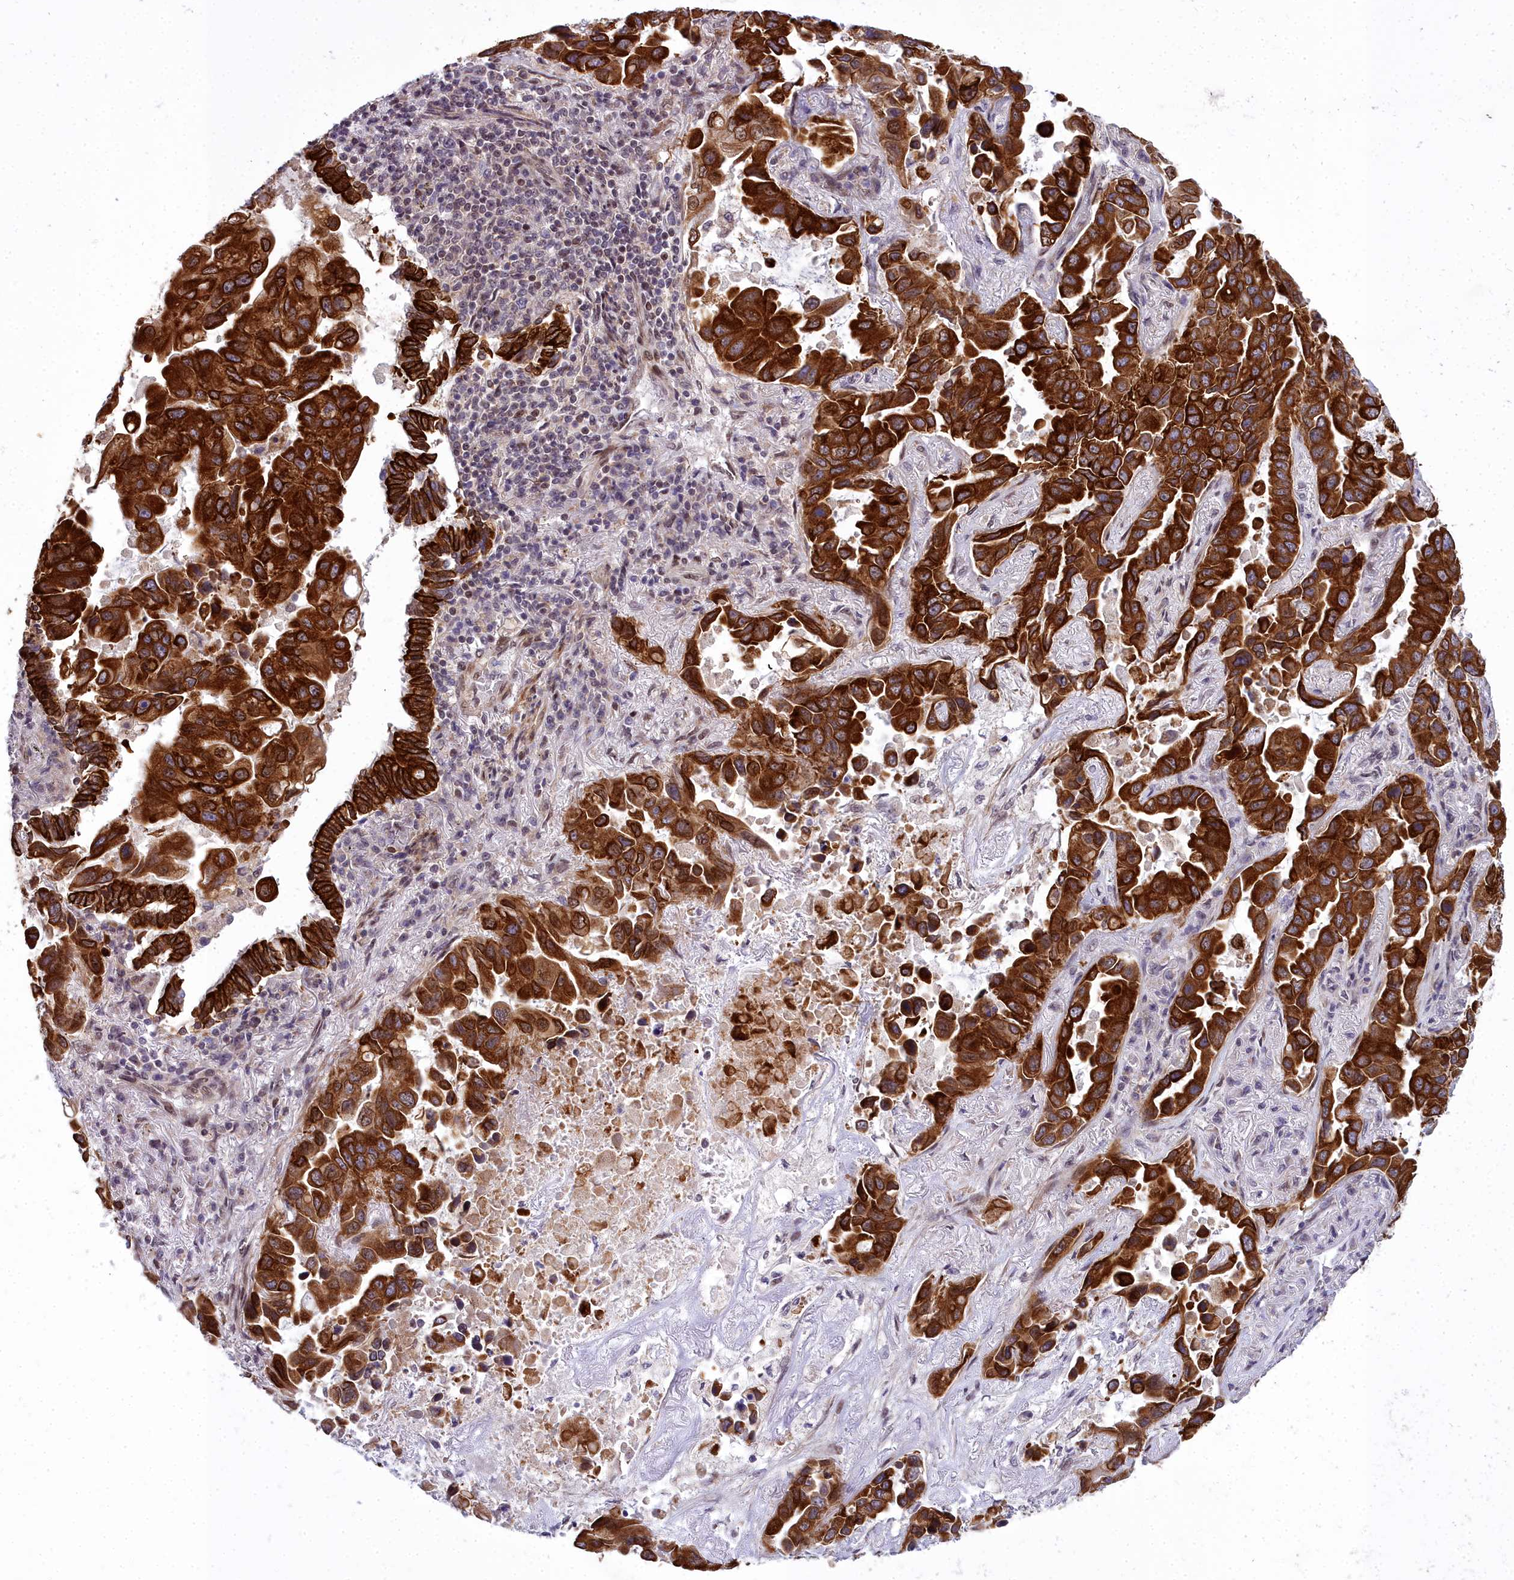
{"staining": {"intensity": "strong", "quantity": ">75%", "location": "cytoplasmic/membranous"}, "tissue": "lung cancer", "cell_type": "Tumor cells", "image_type": "cancer", "snomed": [{"axis": "morphology", "description": "Adenocarcinoma, NOS"}, {"axis": "topography", "description": "Lung"}], "caption": "Human lung adenocarcinoma stained for a protein (brown) shows strong cytoplasmic/membranous positive staining in approximately >75% of tumor cells.", "gene": "ABCB8", "patient": {"sex": "male", "age": 64}}